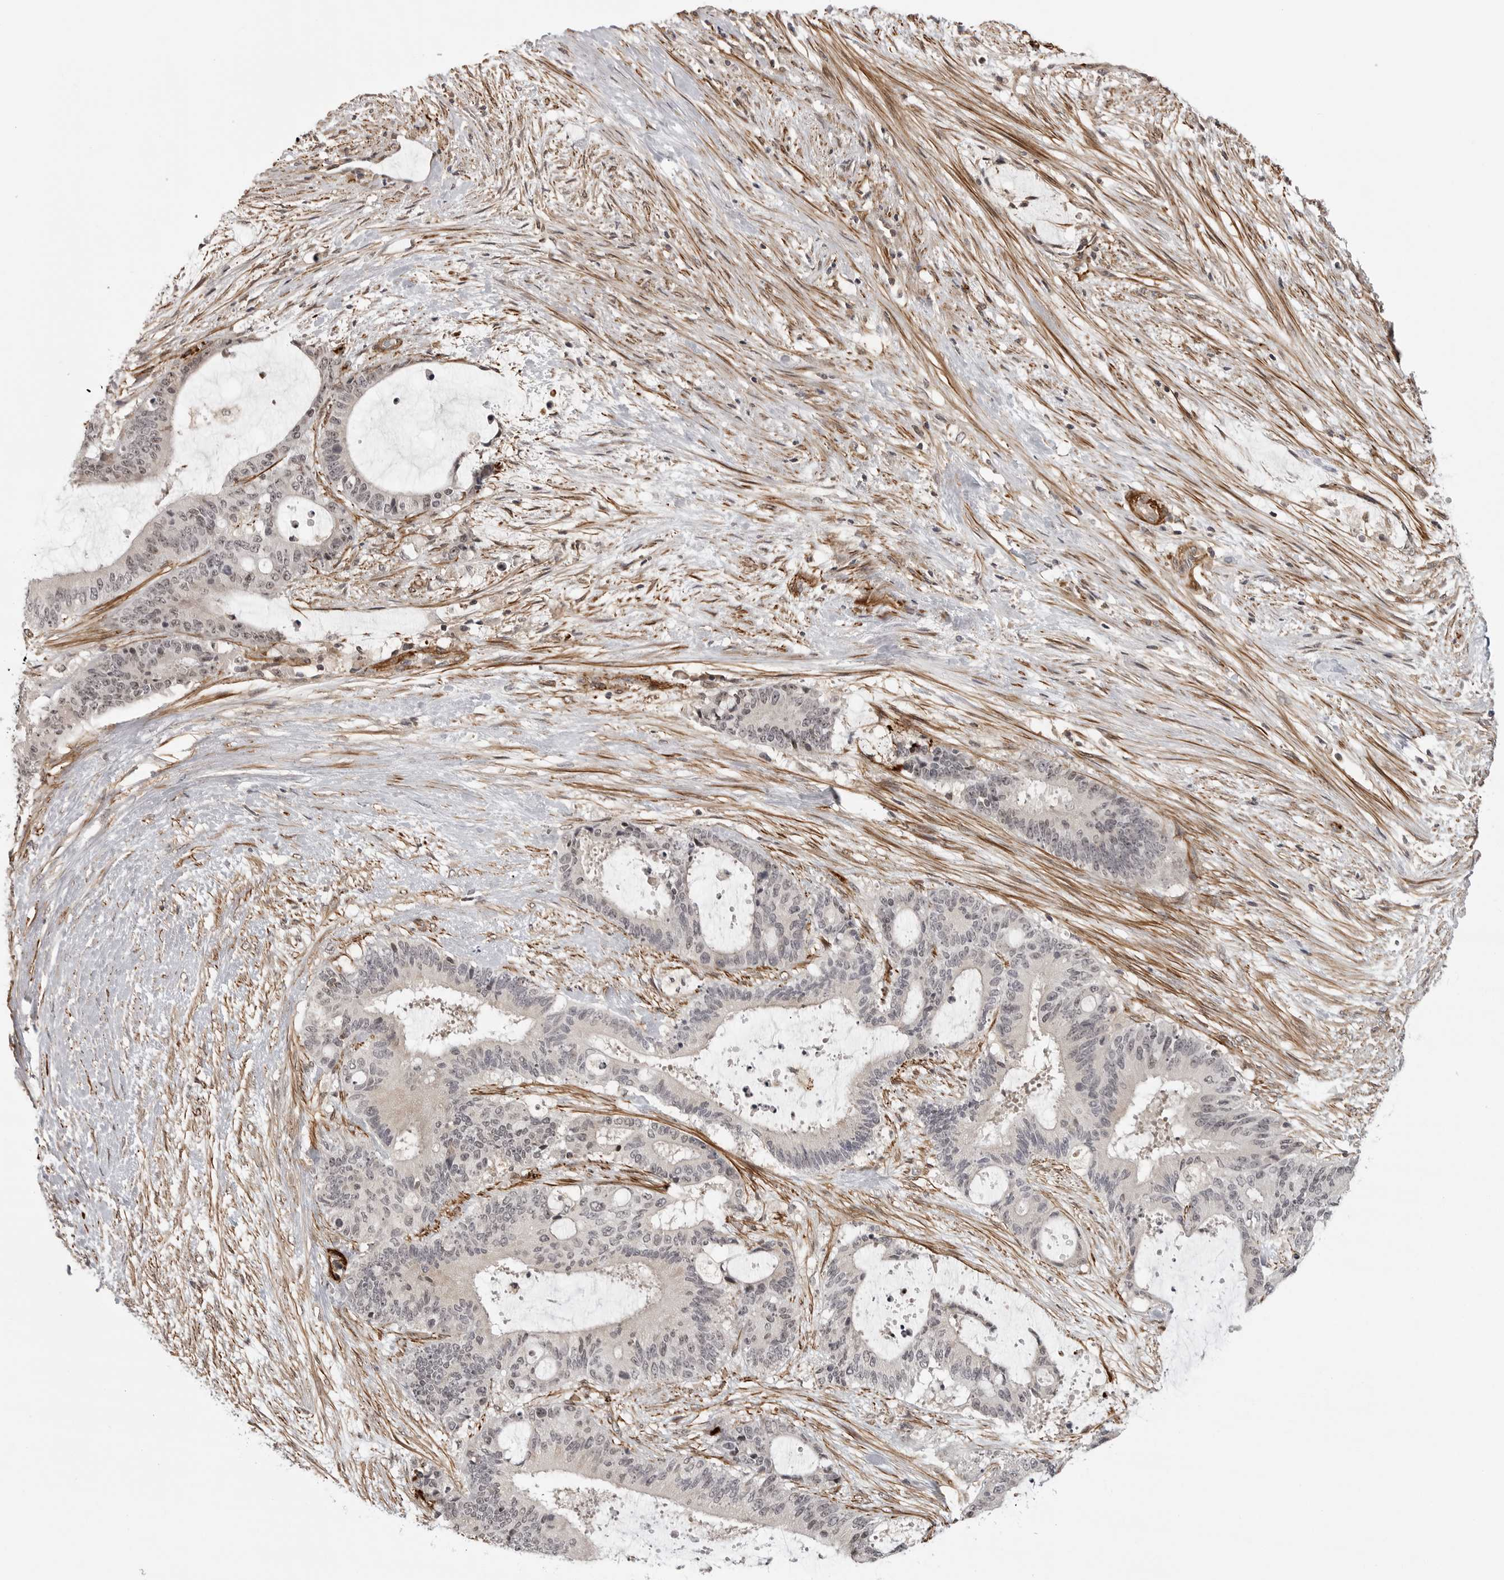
{"staining": {"intensity": "weak", "quantity": "<25%", "location": "nuclear"}, "tissue": "liver cancer", "cell_type": "Tumor cells", "image_type": "cancer", "snomed": [{"axis": "morphology", "description": "Normal tissue, NOS"}, {"axis": "morphology", "description": "Cholangiocarcinoma"}, {"axis": "topography", "description": "Liver"}, {"axis": "topography", "description": "Peripheral nerve tissue"}], "caption": "High magnification brightfield microscopy of liver cancer (cholangiocarcinoma) stained with DAB (brown) and counterstained with hematoxylin (blue): tumor cells show no significant positivity.", "gene": "TUT4", "patient": {"sex": "female", "age": 73}}